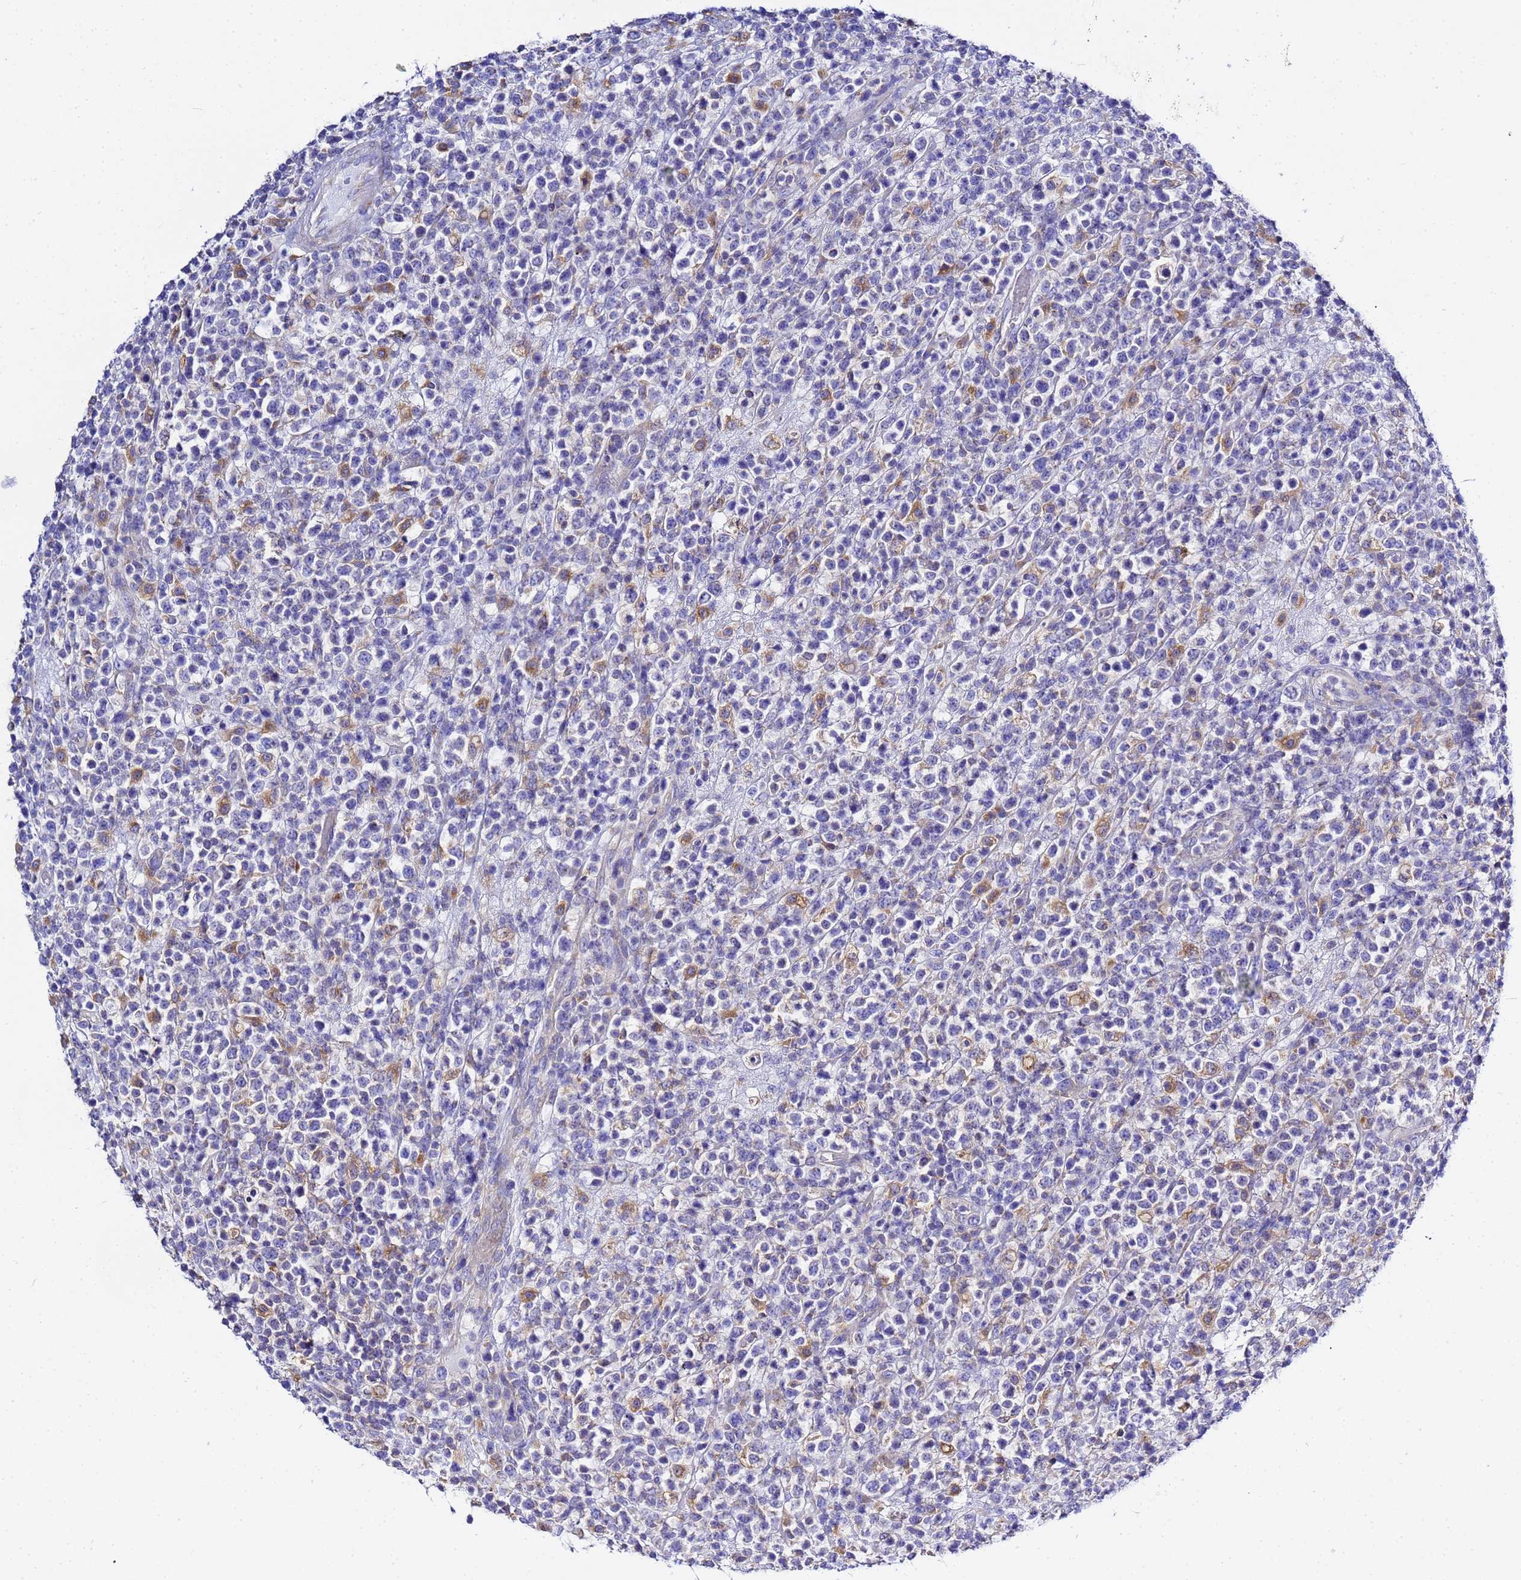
{"staining": {"intensity": "negative", "quantity": "none", "location": "none"}, "tissue": "lymphoma", "cell_type": "Tumor cells", "image_type": "cancer", "snomed": [{"axis": "morphology", "description": "Malignant lymphoma, non-Hodgkin's type, High grade"}, {"axis": "topography", "description": "Colon"}], "caption": "This is a photomicrograph of immunohistochemistry (IHC) staining of malignant lymphoma, non-Hodgkin's type (high-grade), which shows no positivity in tumor cells.", "gene": "VTI1B", "patient": {"sex": "female", "age": 53}}